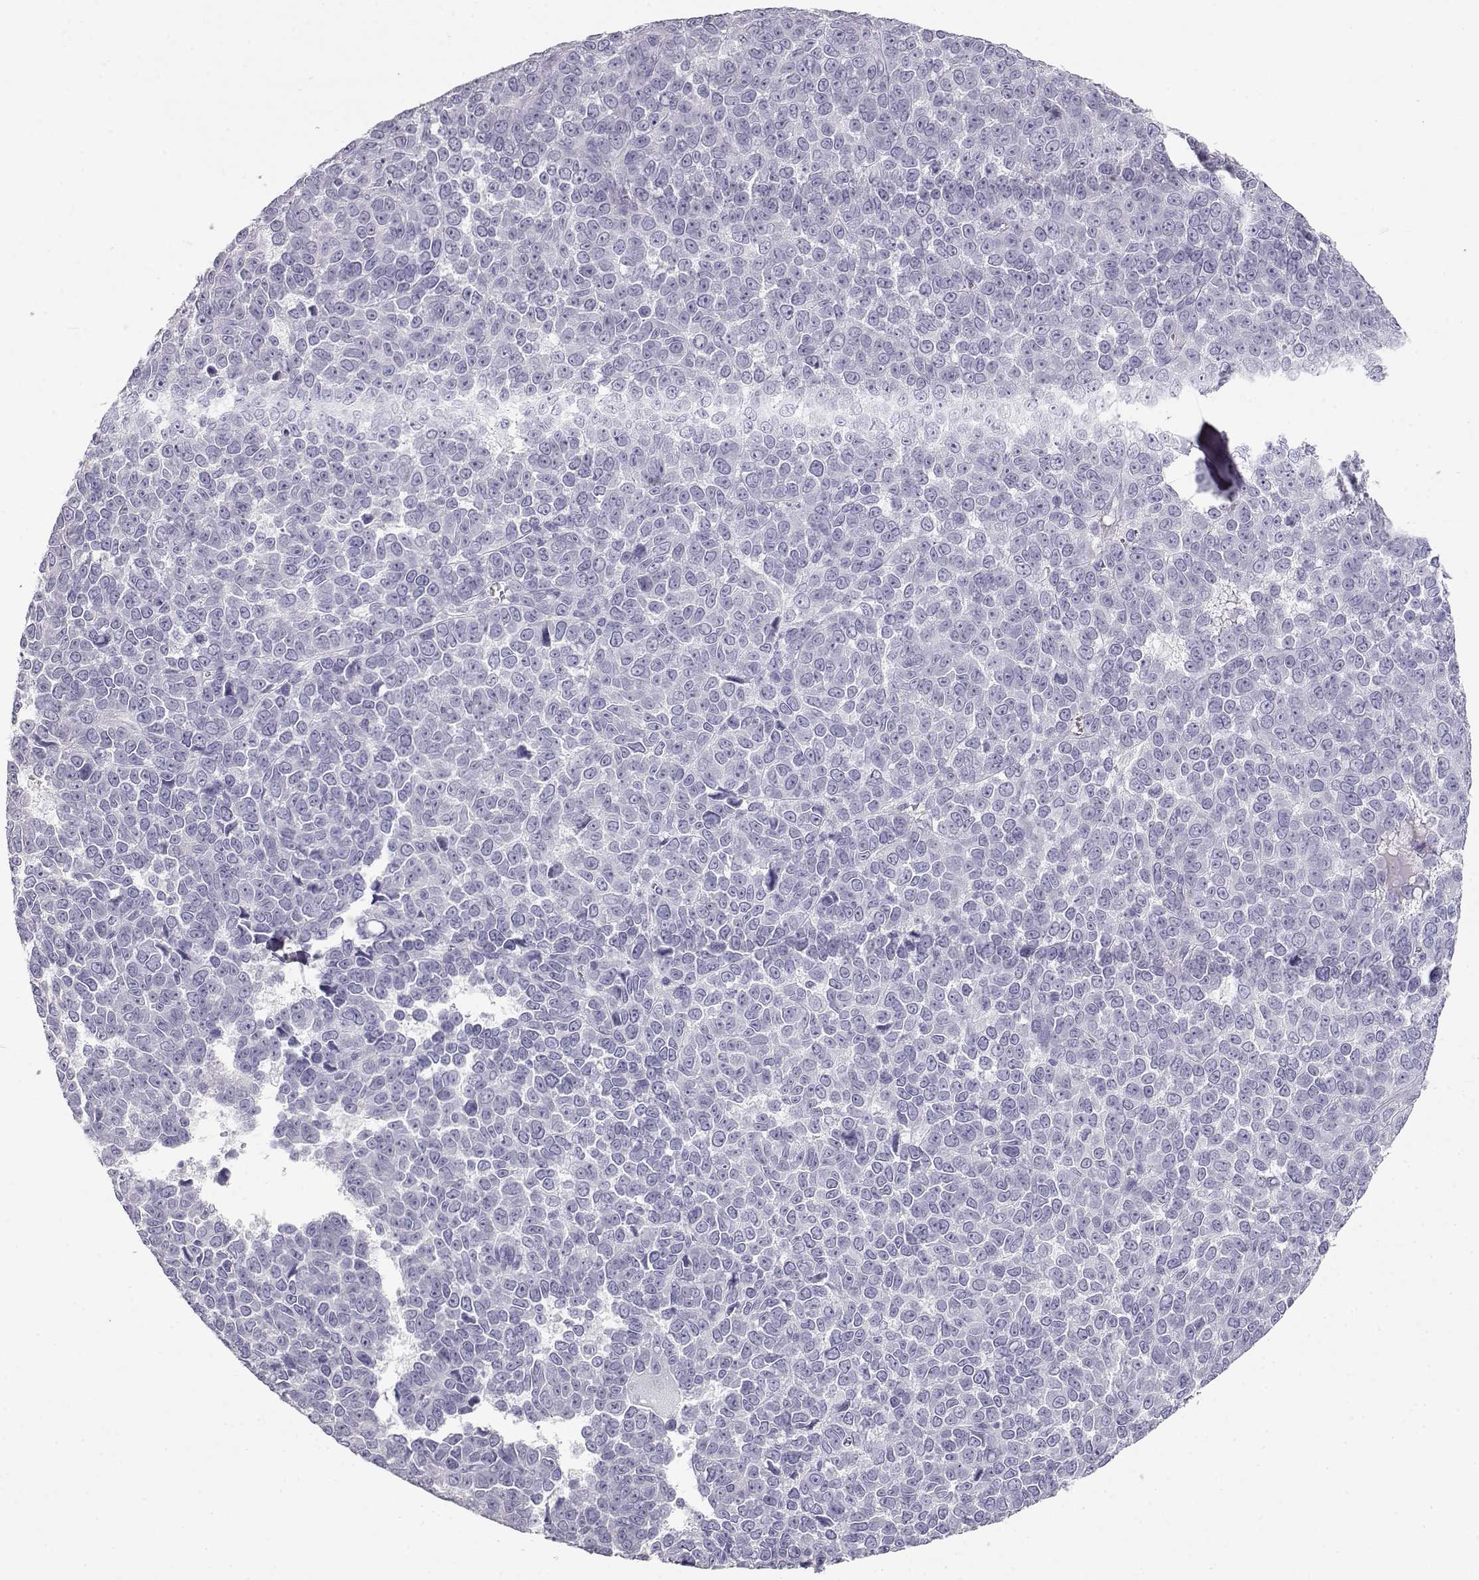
{"staining": {"intensity": "negative", "quantity": "none", "location": "none"}, "tissue": "melanoma", "cell_type": "Tumor cells", "image_type": "cancer", "snomed": [{"axis": "morphology", "description": "Malignant melanoma, NOS"}, {"axis": "topography", "description": "Skin"}], "caption": "Tumor cells show no significant staining in melanoma.", "gene": "TKTL1", "patient": {"sex": "female", "age": 95}}